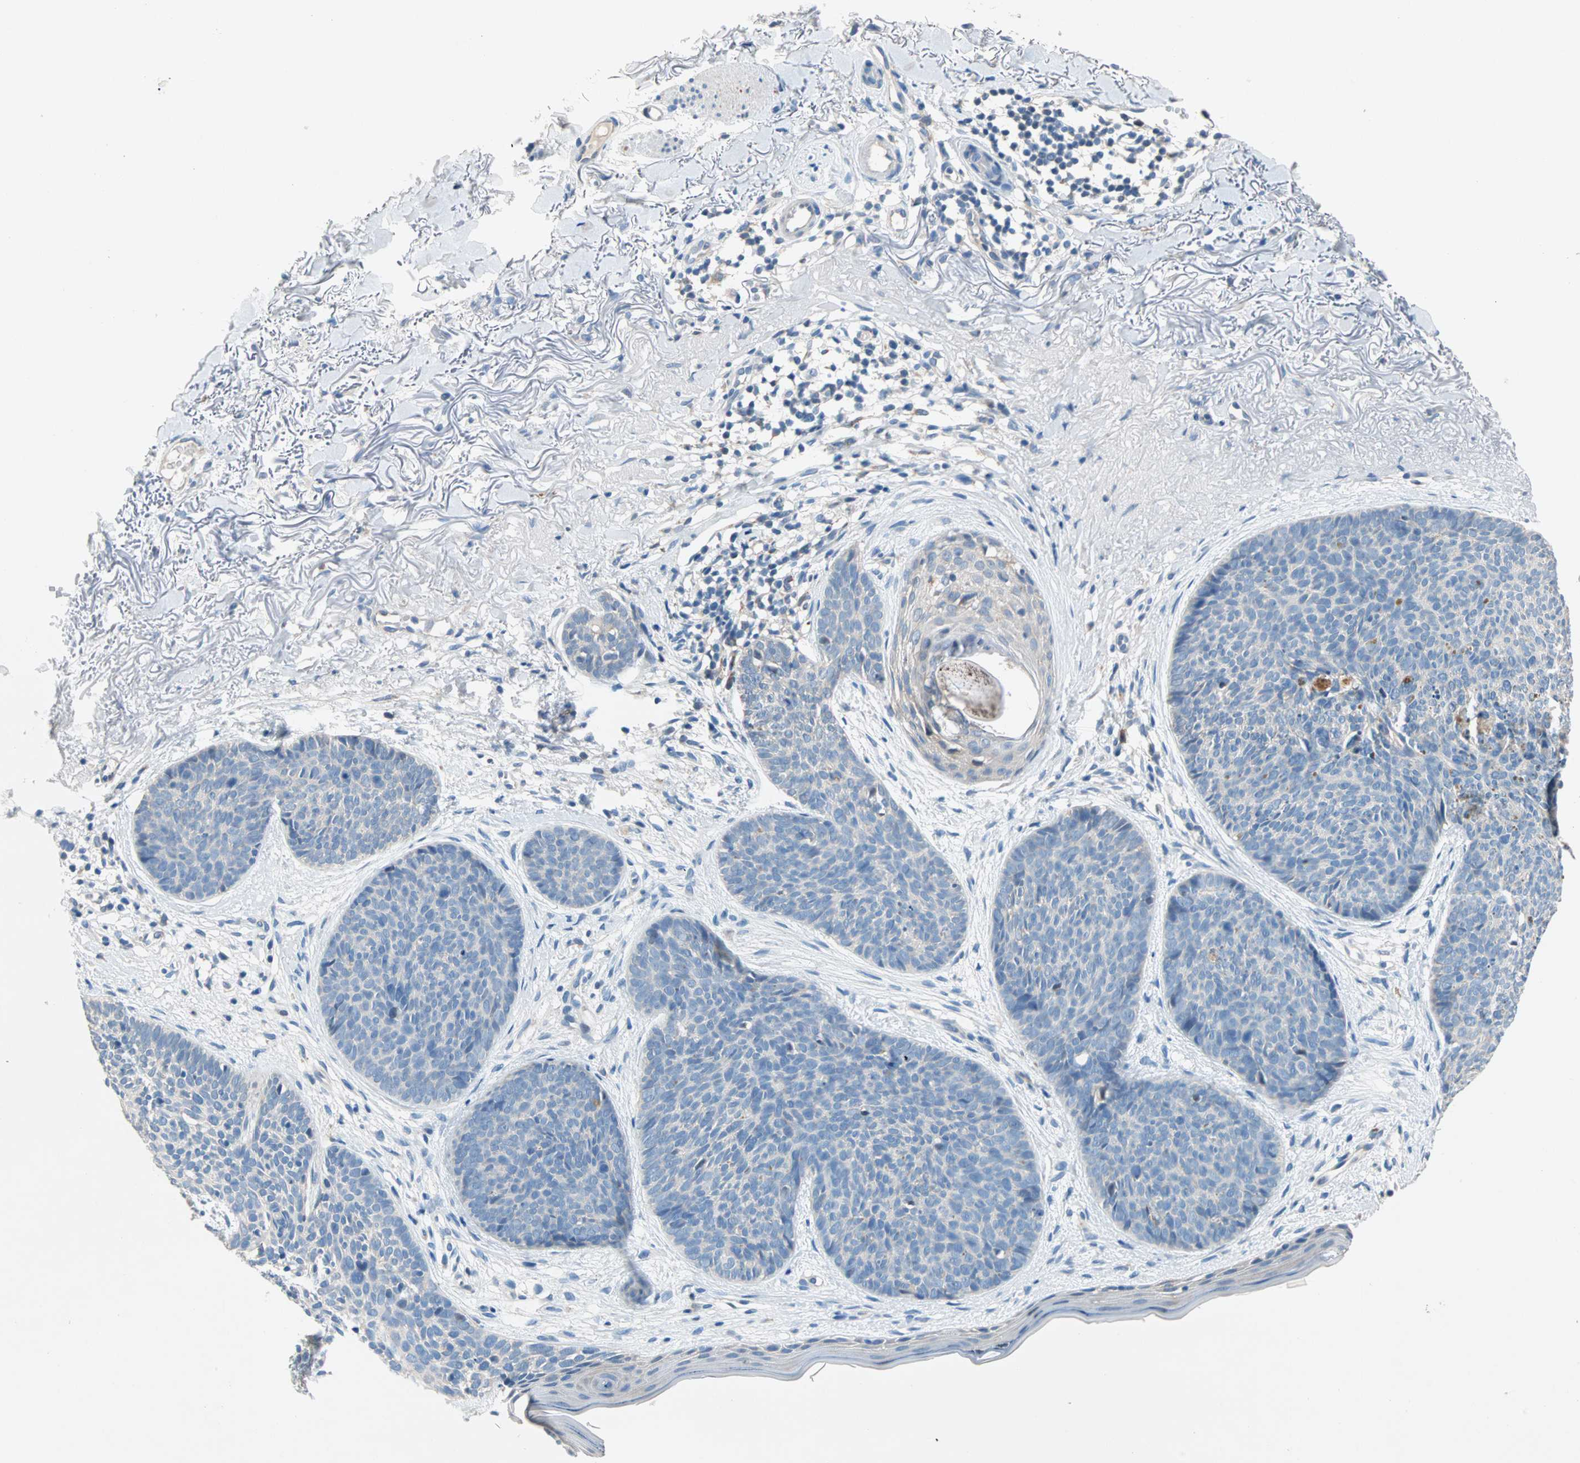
{"staining": {"intensity": "negative", "quantity": "none", "location": "none"}, "tissue": "skin cancer", "cell_type": "Tumor cells", "image_type": "cancer", "snomed": [{"axis": "morphology", "description": "Normal tissue, NOS"}, {"axis": "morphology", "description": "Basal cell carcinoma"}, {"axis": "topography", "description": "Skin"}], "caption": "Human skin cancer stained for a protein using IHC displays no expression in tumor cells.", "gene": "TMEM163", "patient": {"sex": "female", "age": 70}}